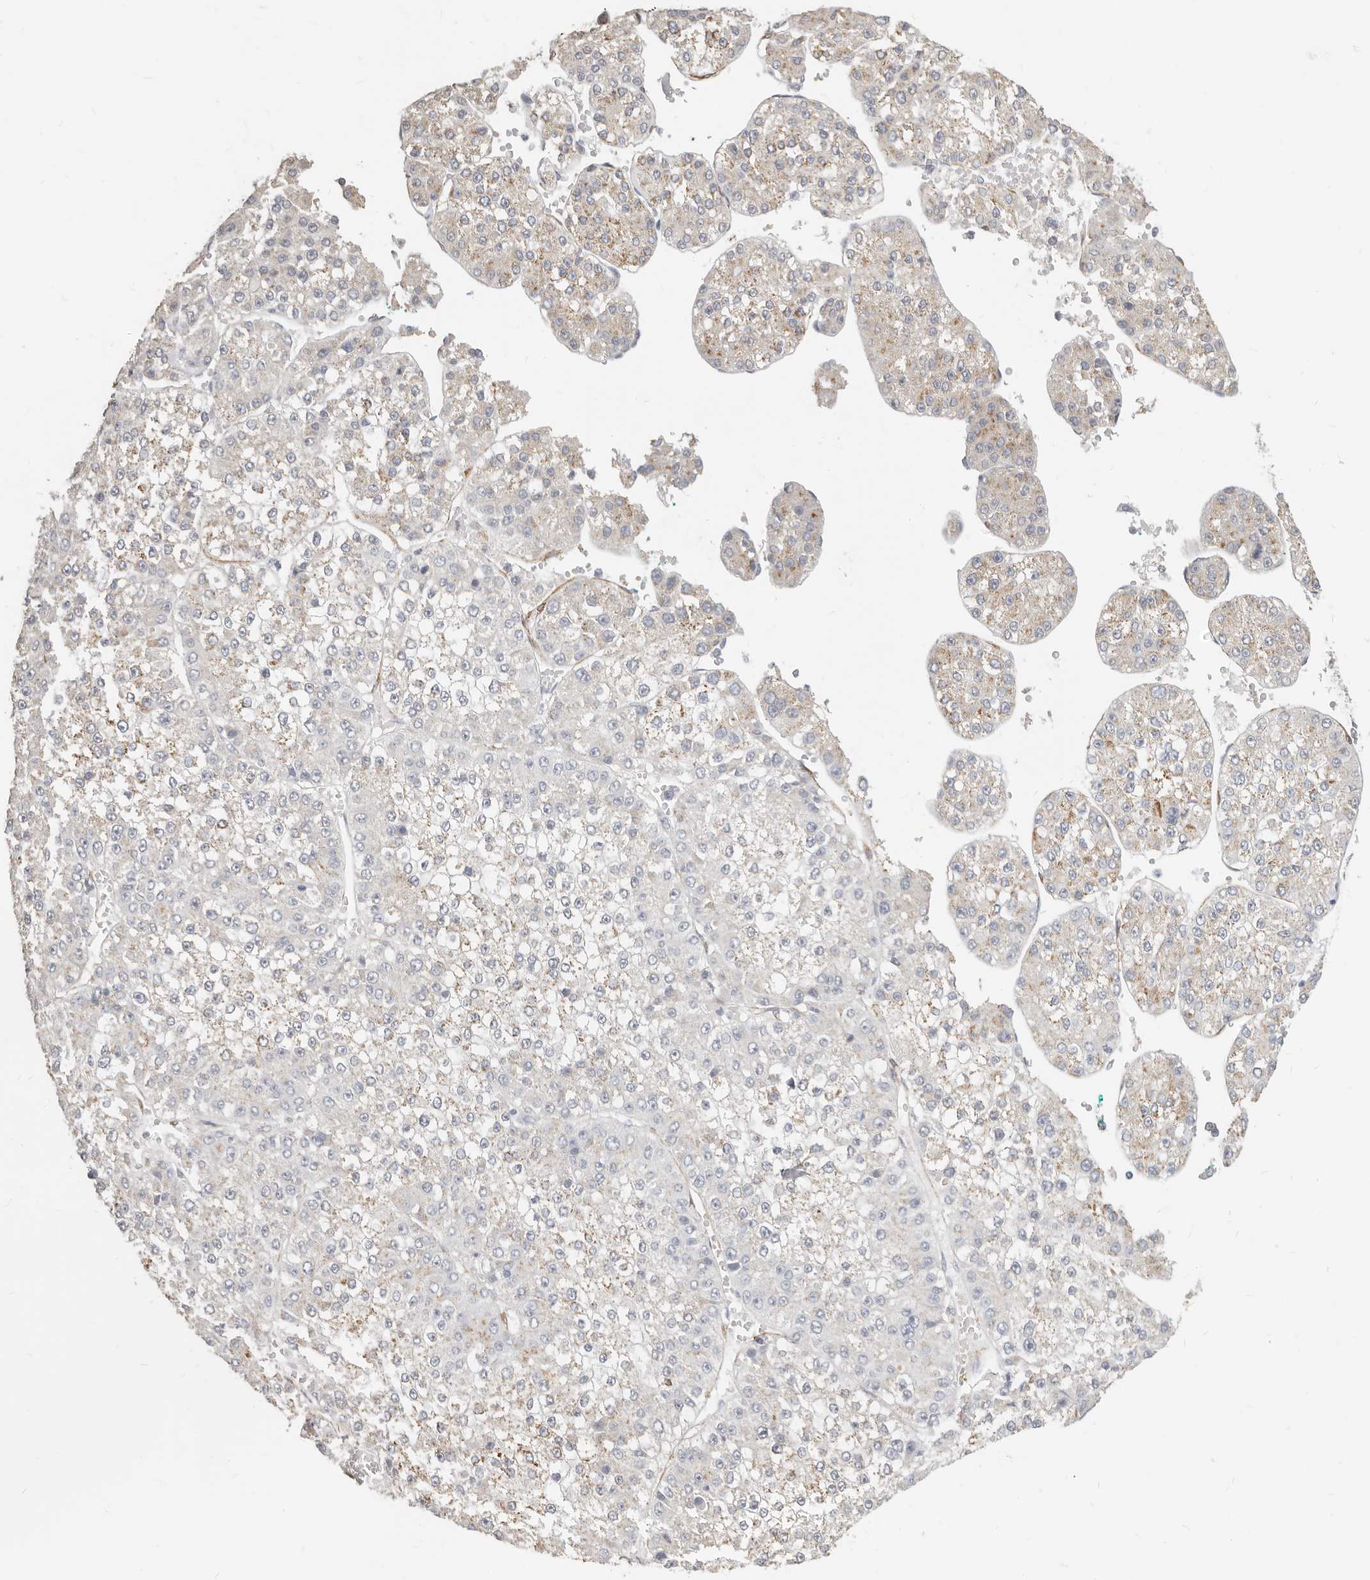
{"staining": {"intensity": "weak", "quantity": "25%-75%", "location": "cytoplasmic/membranous"}, "tissue": "liver cancer", "cell_type": "Tumor cells", "image_type": "cancer", "snomed": [{"axis": "morphology", "description": "Carcinoma, Hepatocellular, NOS"}, {"axis": "topography", "description": "Liver"}], "caption": "High-power microscopy captured an IHC histopathology image of hepatocellular carcinoma (liver), revealing weak cytoplasmic/membranous staining in about 25%-75% of tumor cells.", "gene": "RABAC1", "patient": {"sex": "female", "age": 73}}